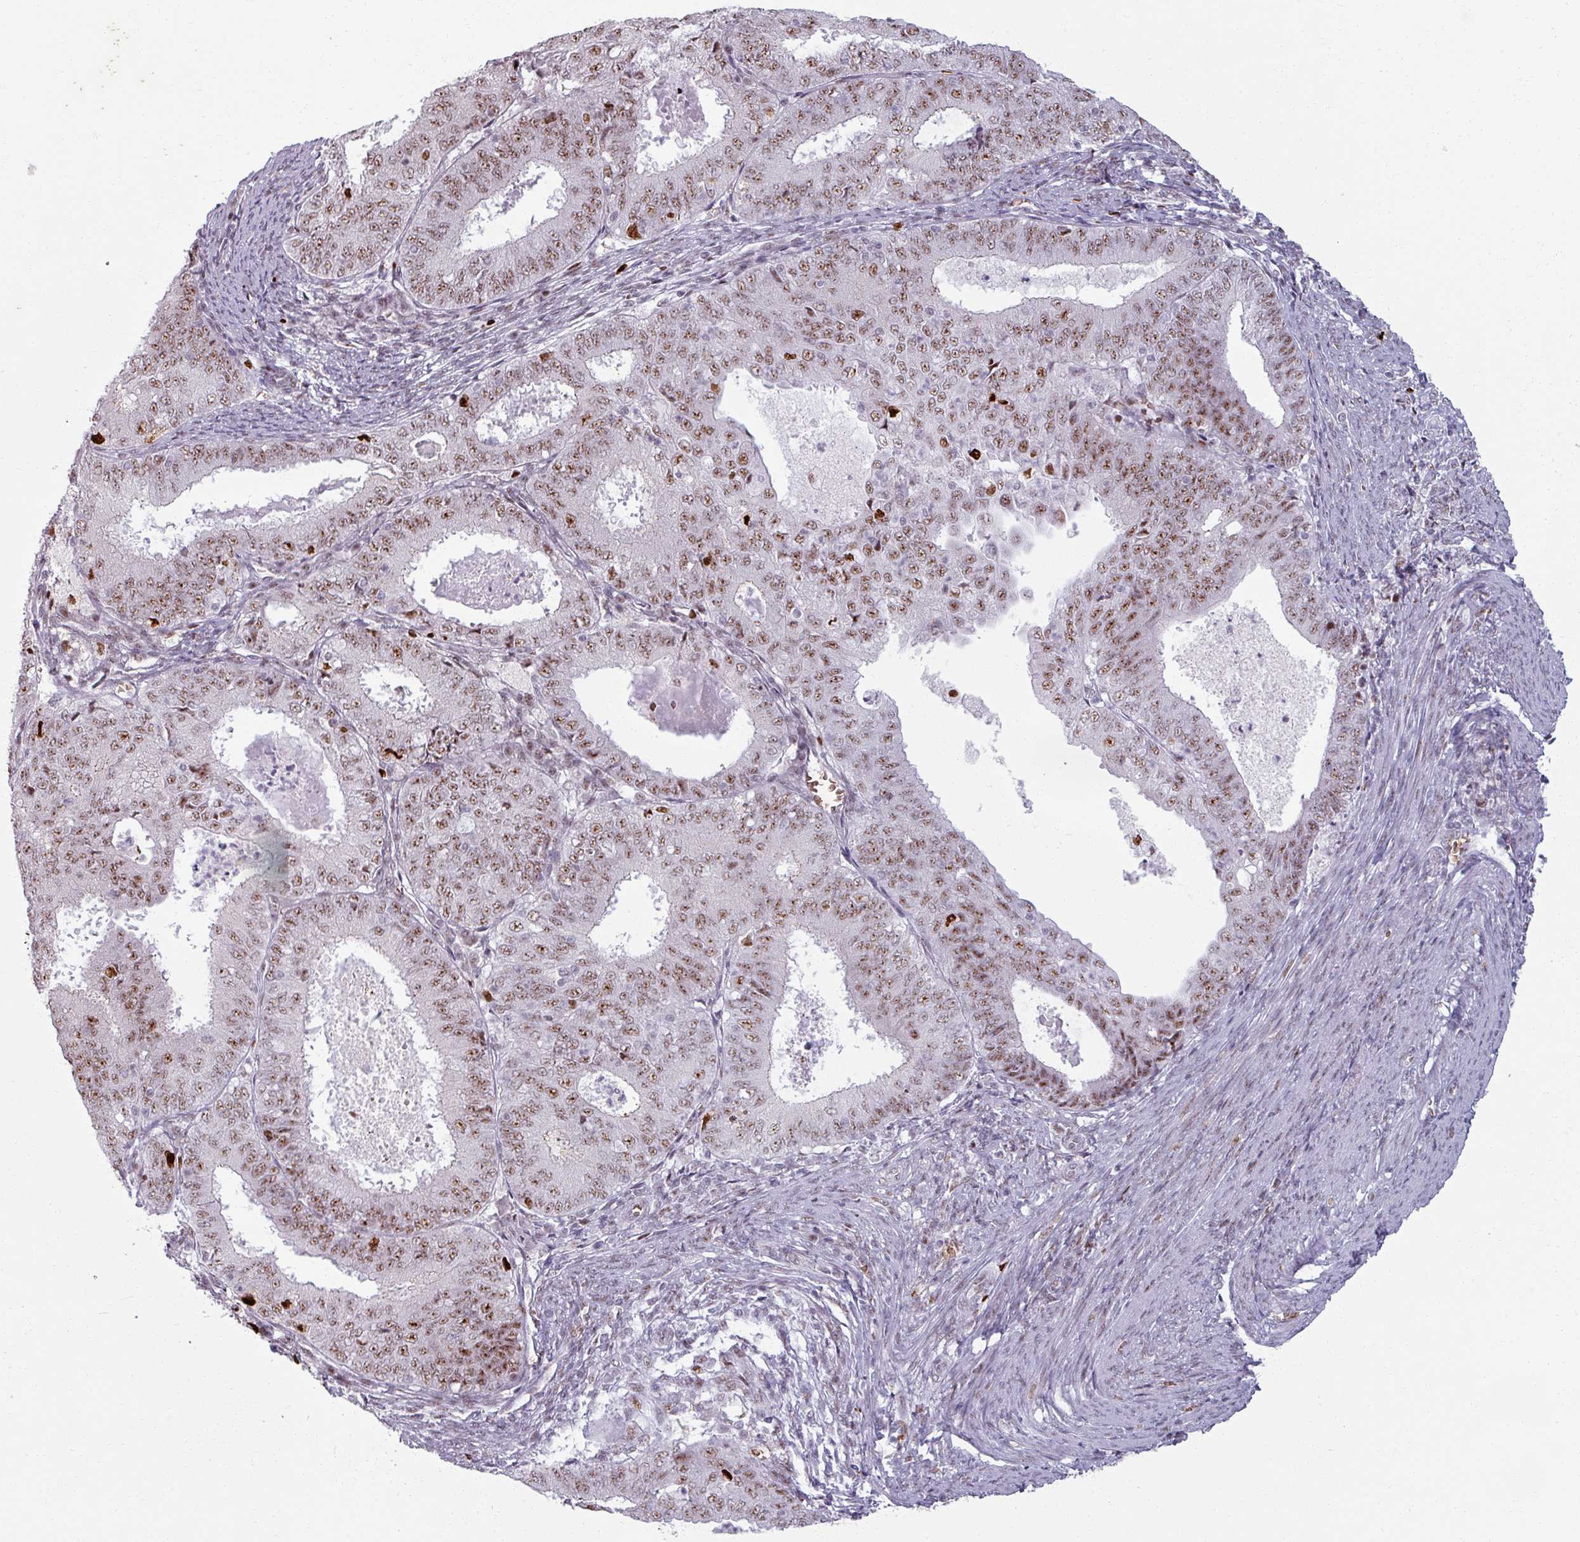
{"staining": {"intensity": "strong", "quantity": "25%-75%", "location": "nuclear"}, "tissue": "endometrial cancer", "cell_type": "Tumor cells", "image_type": "cancer", "snomed": [{"axis": "morphology", "description": "Adenocarcinoma, NOS"}, {"axis": "topography", "description": "Endometrium"}], "caption": "High-power microscopy captured an immunohistochemistry (IHC) photomicrograph of endometrial adenocarcinoma, revealing strong nuclear staining in about 25%-75% of tumor cells. (DAB = brown stain, brightfield microscopy at high magnification).", "gene": "NCOR1", "patient": {"sex": "female", "age": 57}}